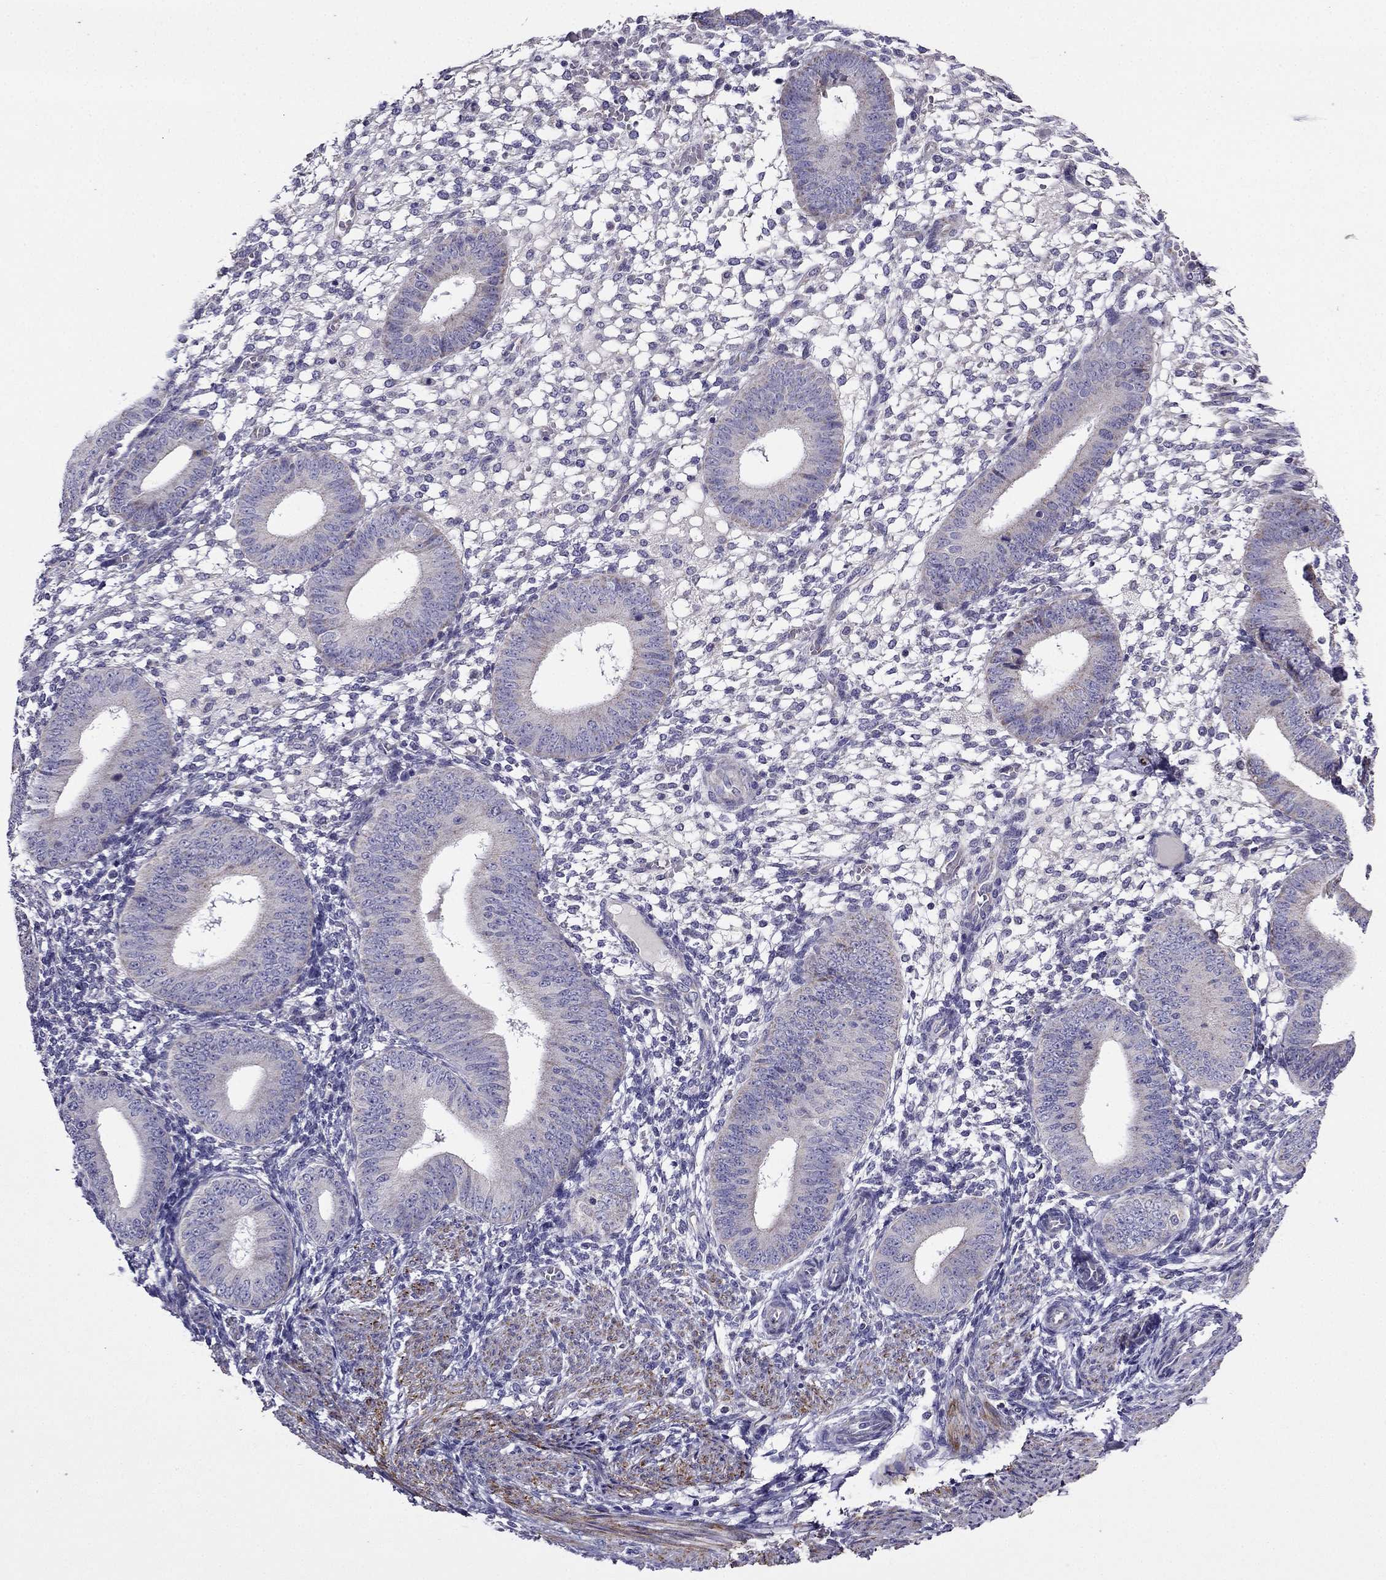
{"staining": {"intensity": "negative", "quantity": "none", "location": "none"}, "tissue": "endometrium", "cell_type": "Cells in endometrial stroma", "image_type": "normal", "snomed": [{"axis": "morphology", "description": "Normal tissue, NOS"}, {"axis": "topography", "description": "Endometrium"}], "caption": "The micrograph displays no significant positivity in cells in endometrial stroma of endometrium. (Immunohistochemistry, brightfield microscopy, high magnification).", "gene": "DSC1", "patient": {"sex": "female", "age": 39}}